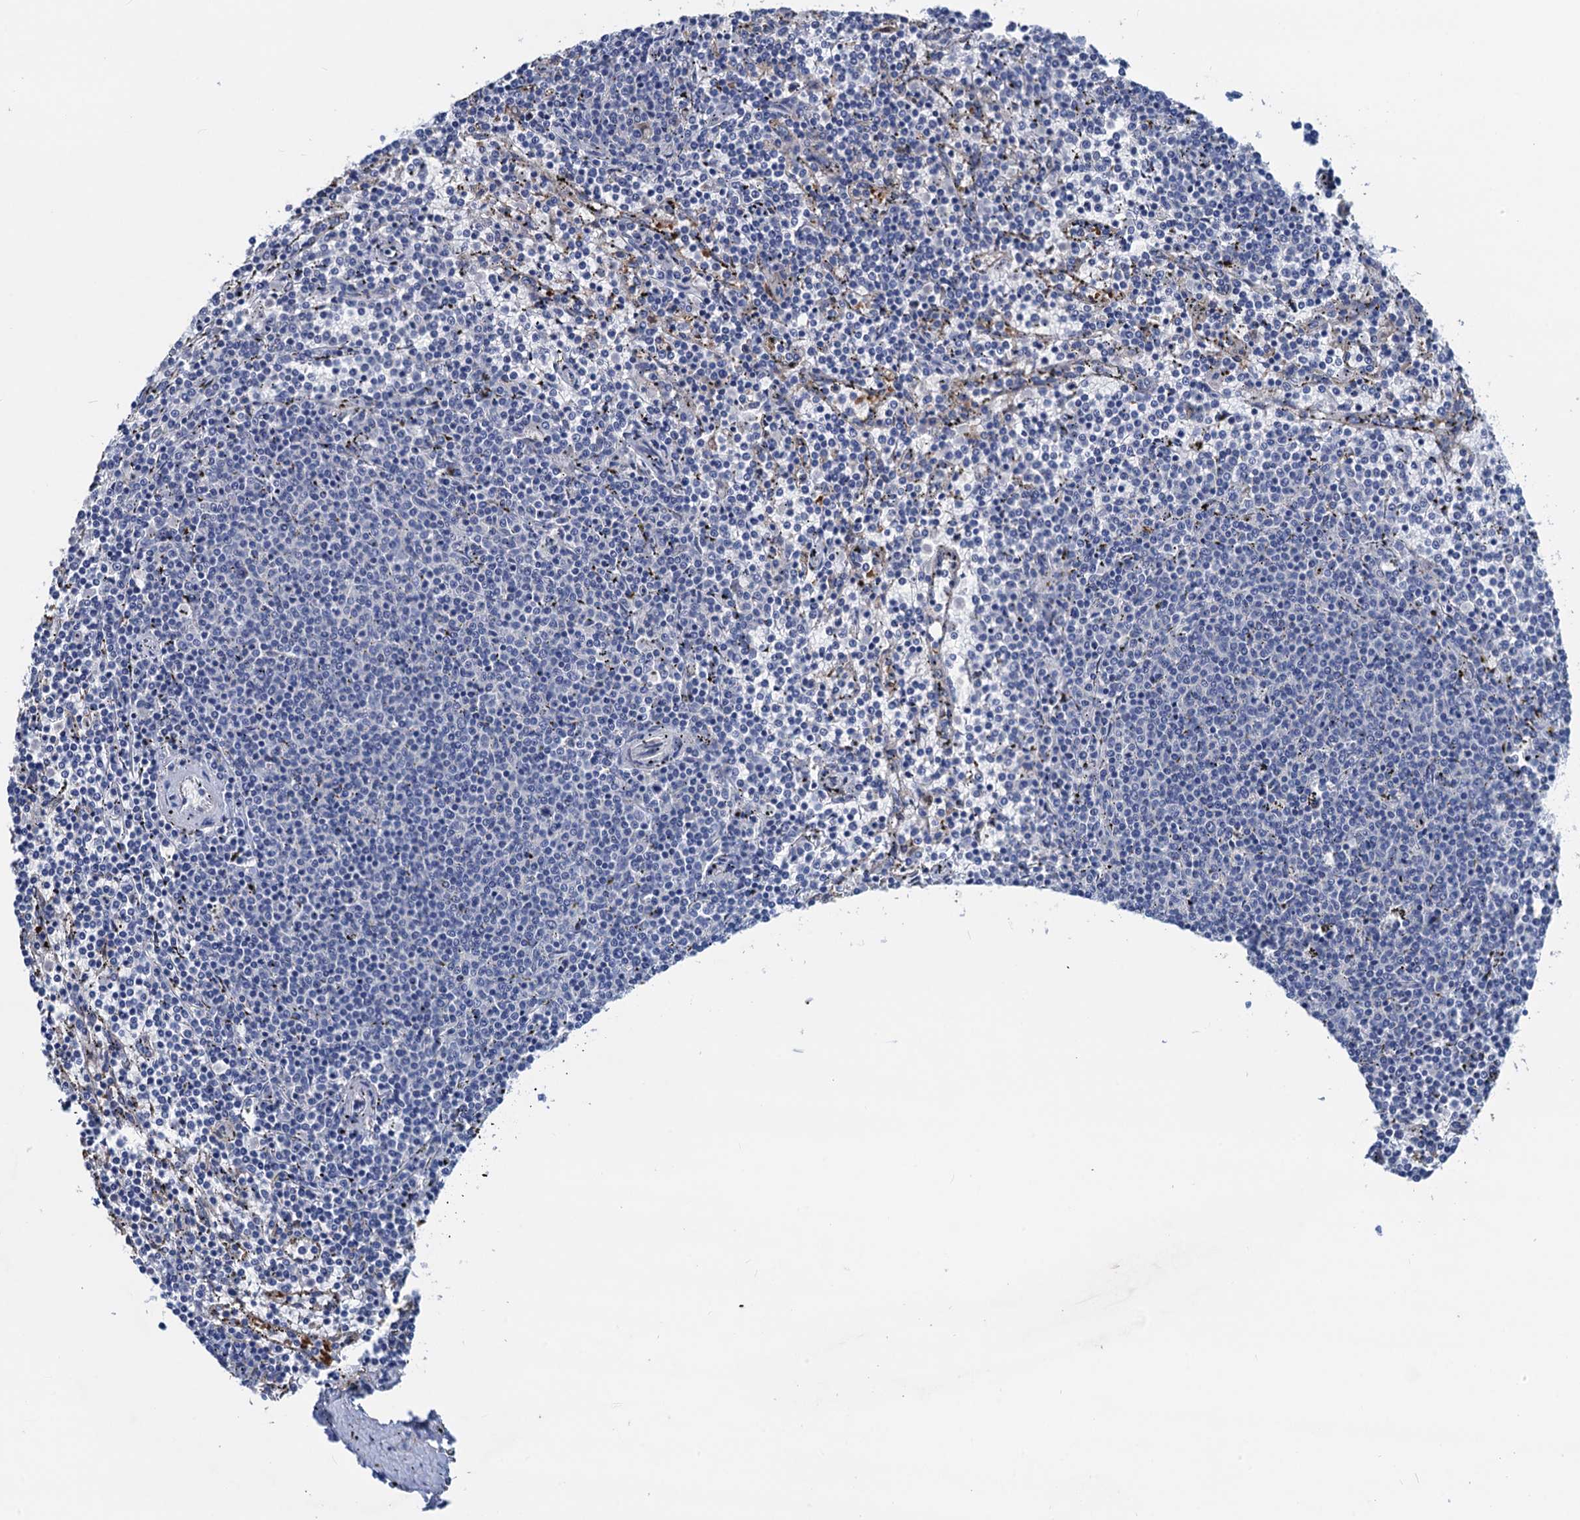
{"staining": {"intensity": "negative", "quantity": "none", "location": "none"}, "tissue": "lymphoma", "cell_type": "Tumor cells", "image_type": "cancer", "snomed": [{"axis": "morphology", "description": "Malignant lymphoma, non-Hodgkin's type, Low grade"}, {"axis": "topography", "description": "Spleen"}], "caption": "Histopathology image shows no significant protein staining in tumor cells of lymphoma. (Immunohistochemistry, brightfield microscopy, high magnification).", "gene": "RTKN2", "patient": {"sex": "female", "age": 50}}